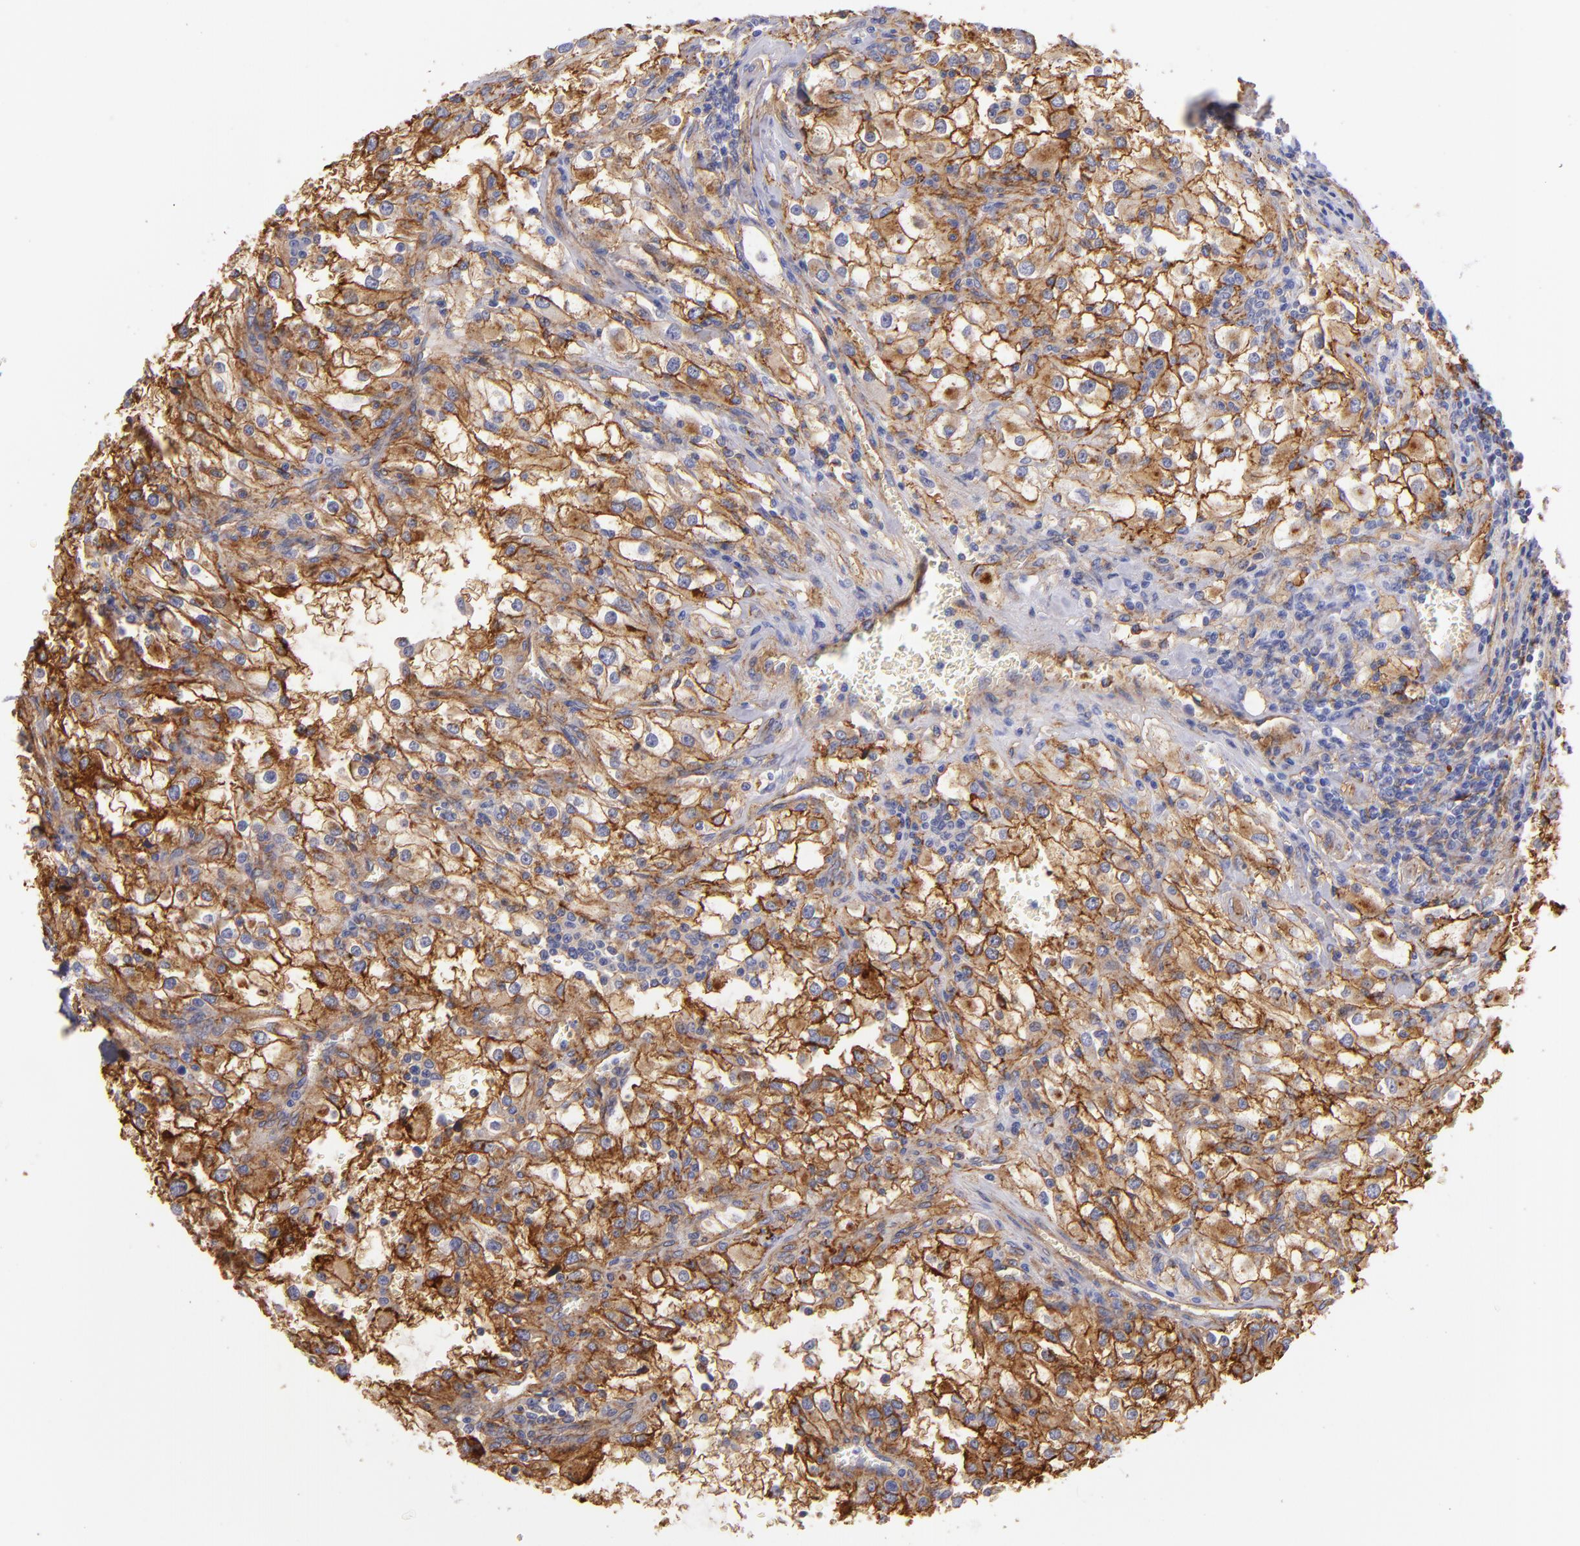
{"staining": {"intensity": "moderate", "quantity": ">75%", "location": "cytoplasmic/membranous"}, "tissue": "renal cancer", "cell_type": "Tumor cells", "image_type": "cancer", "snomed": [{"axis": "morphology", "description": "Adenocarcinoma, NOS"}, {"axis": "topography", "description": "Kidney"}], "caption": "Human renal cancer (adenocarcinoma) stained for a protein (brown) displays moderate cytoplasmic/membranous positive staining in about >75% of tumor cells.", "gene": "CD151", "patient": {"sex": "female", "age": 52}}